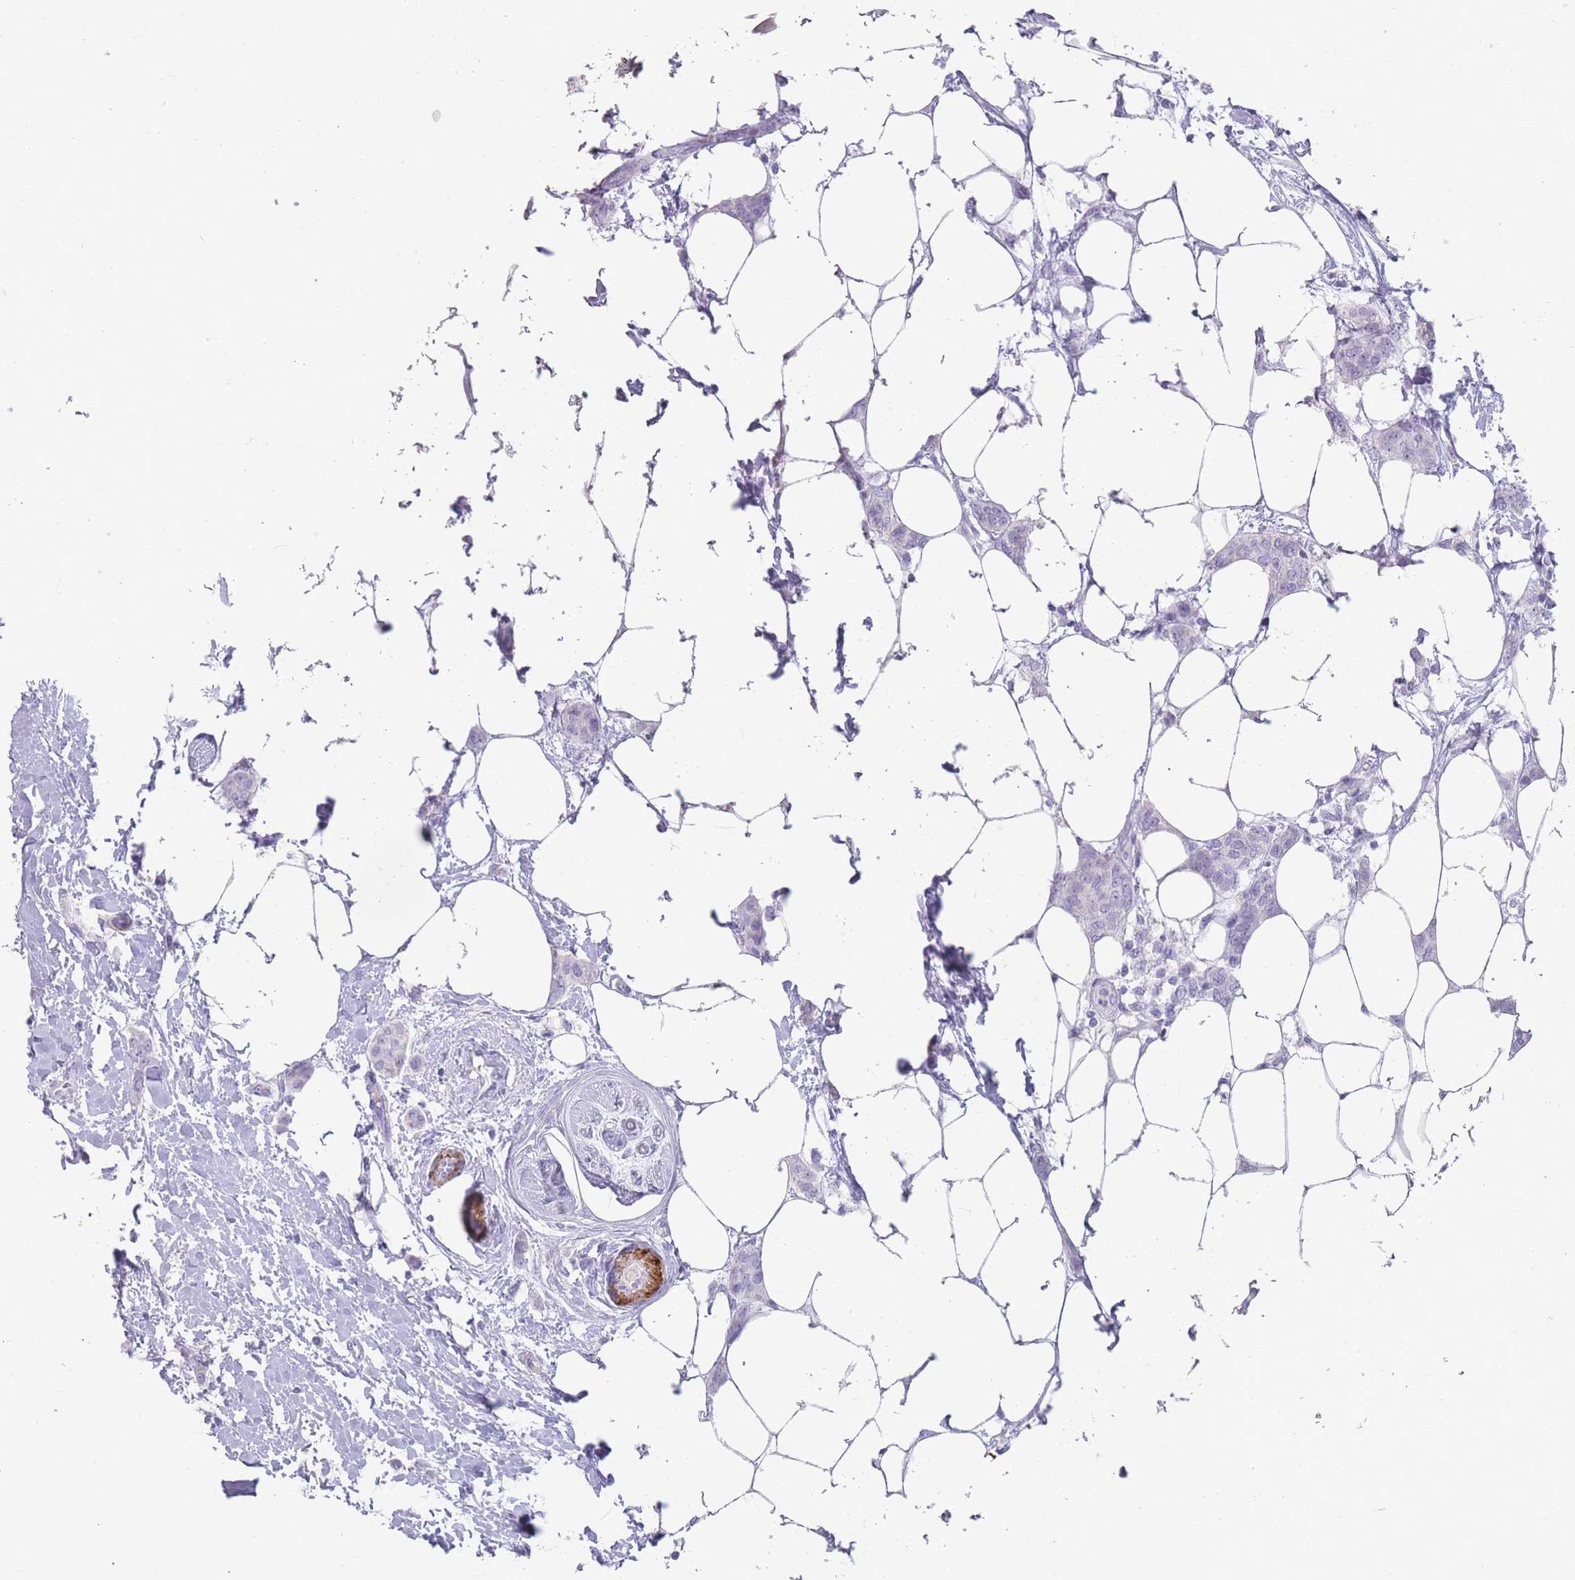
{"staining": {"intensity": "negative", "quantity": "none", "location": "none"}, "tissue": "breast cancer", "cell_type": "Tumor cells", "image_type": "cancer", "snomed": [{"axis": "morphology", "description": "Duct carcinoma"}, {"axis": "topography", "description": "Breast"}], "caption": "There is no significant expression in tumor cells of breast intraductal carcinoma. Nuclei are stained in blue.", "gene": "RHBG", "patient": {"sex": "female", "age": 72}}